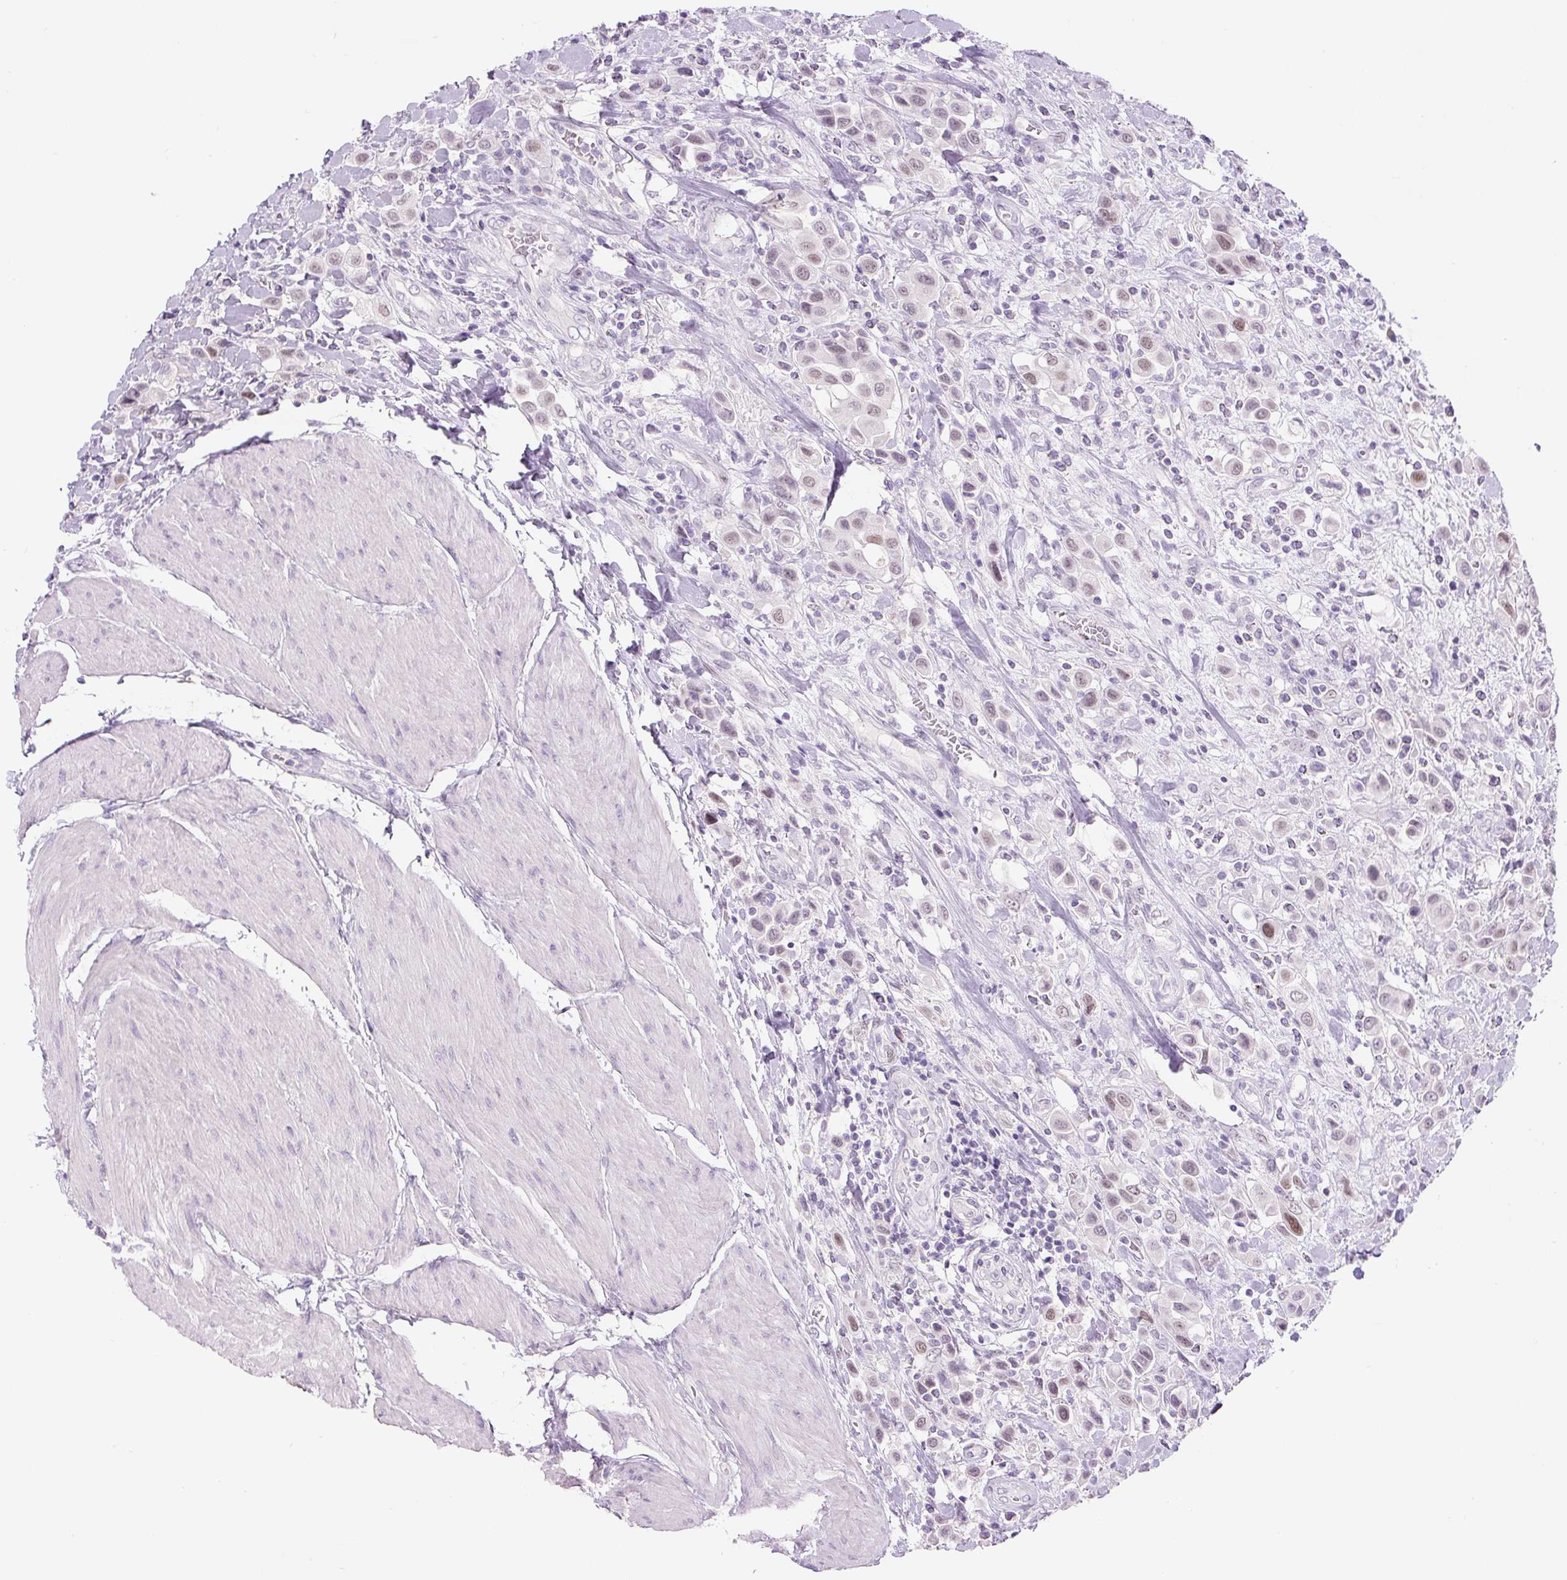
{"staining": {"intensity": "weak", "quantity": "25%-75%", "location": "nuclear"}, "tissue": "urothelial cancer", "cell_type": "Tumor cells", "image_type": "cancer", "snomed": [{"axis": "morphology", "description": "Urothelial carcinoma, High grade"}, {"axis": "topography", "description": "Urinary bladder"}], "caption": "A micrograph of urothelial cancer stained for a protein demonstrates weak nuclear brown staining in tumor cells. (DAB = brown stain, brightfield microscopy at high magnification).", "gene": "SIX1", "patient": {"sex": "male", "age": 50}}